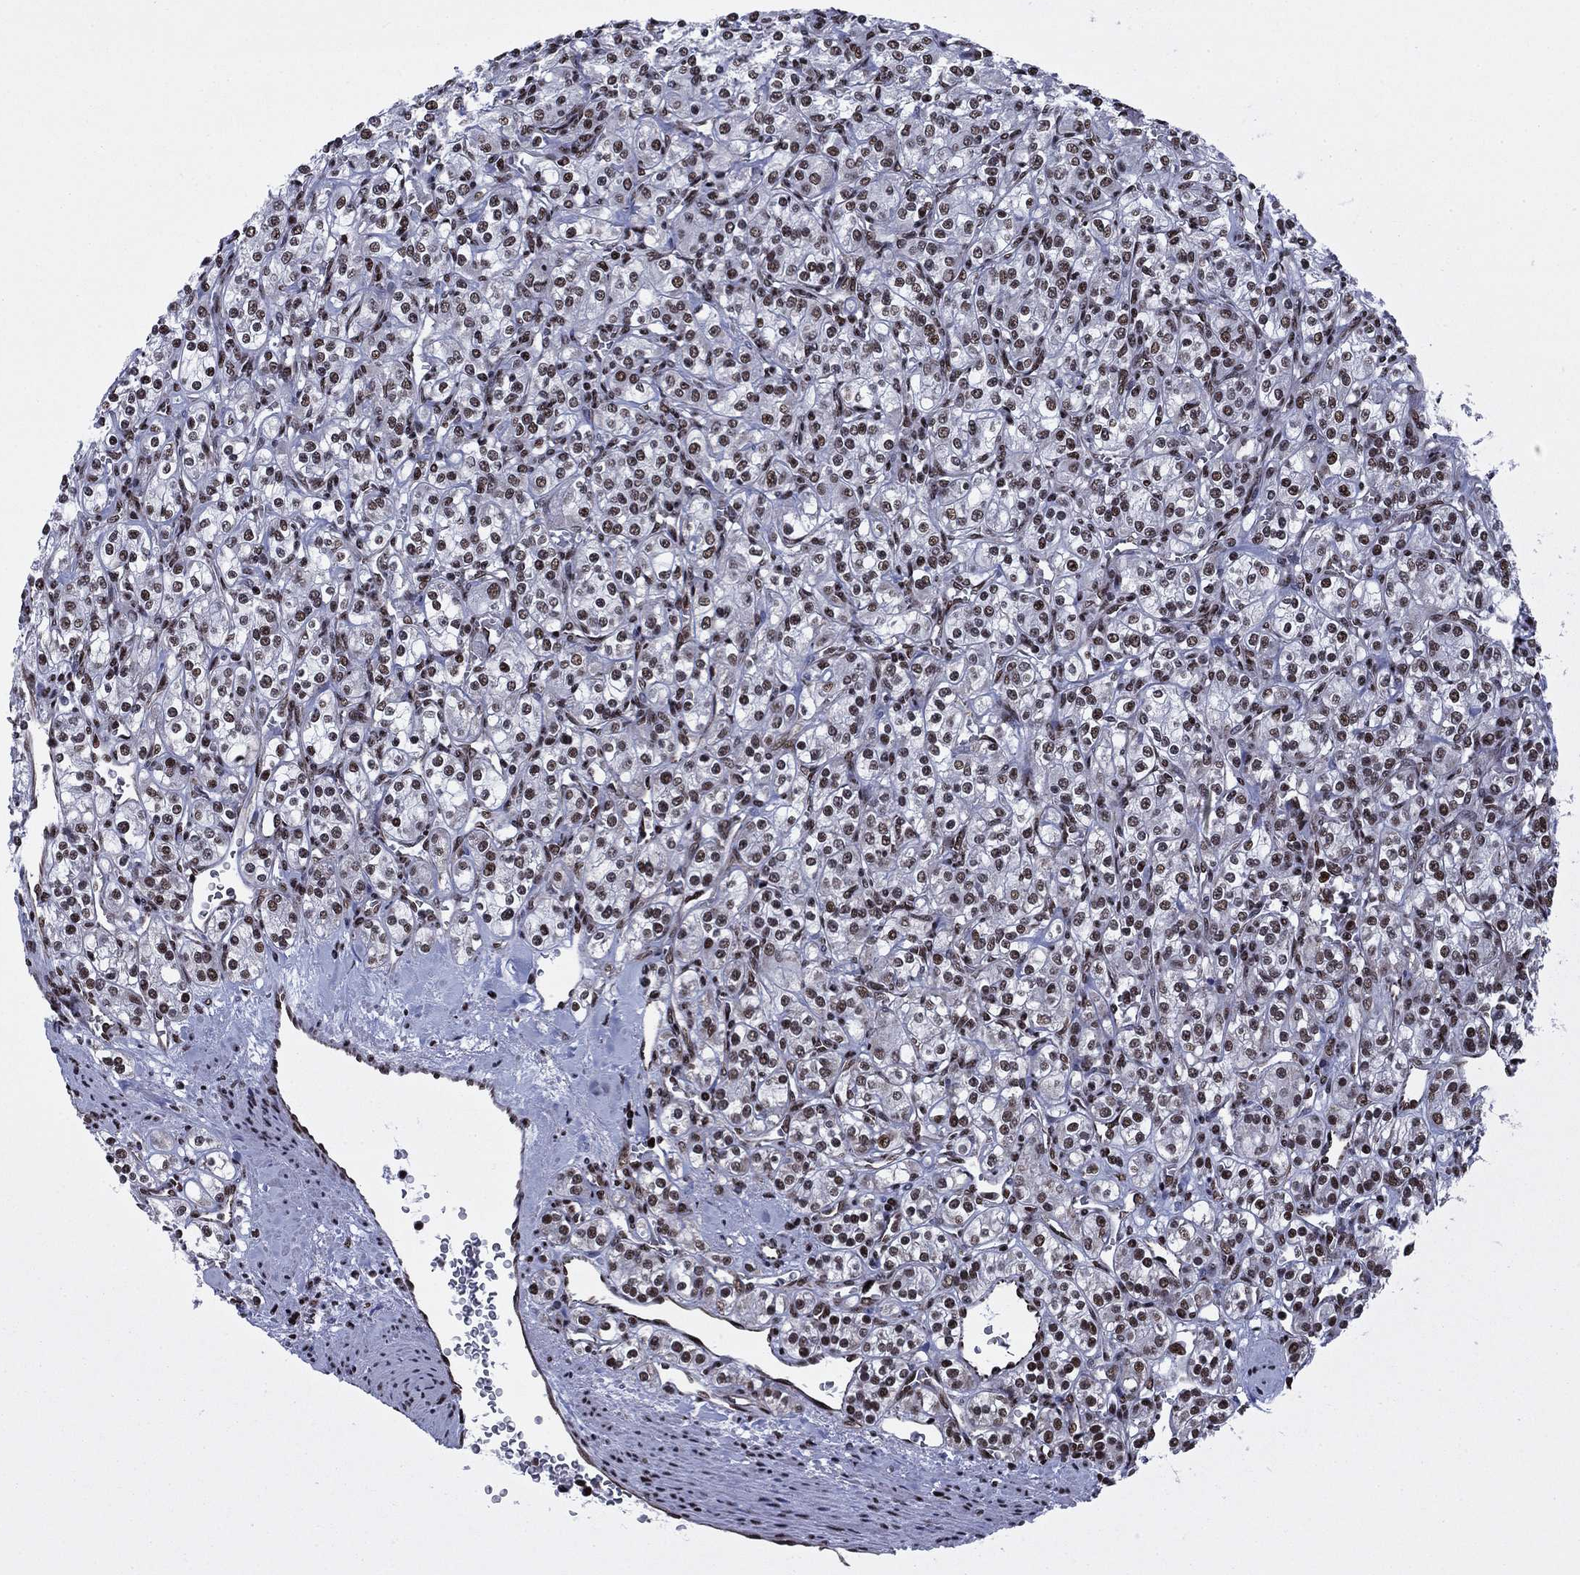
{"staining": {"intensity": "moderate", "quantity": "25%-75%", "location": "nuclear"}, "tissue": "renal cancer", "cell_type": "Tumor cells", "image_type": "cancer", "snomed": [{"axis": "morphology", "description": "Adenocarcinoma, NOS"}, {"axis": "topography", "description": "Kidney"}], "caption": "This is a histology image of immunohistochemistry staining of adenocarcinoma (renal), which shows moderate expression in the nuclear of tumor cells.", "gene": "N4BP2", "patient": {"sex": "male", "age": 77}}